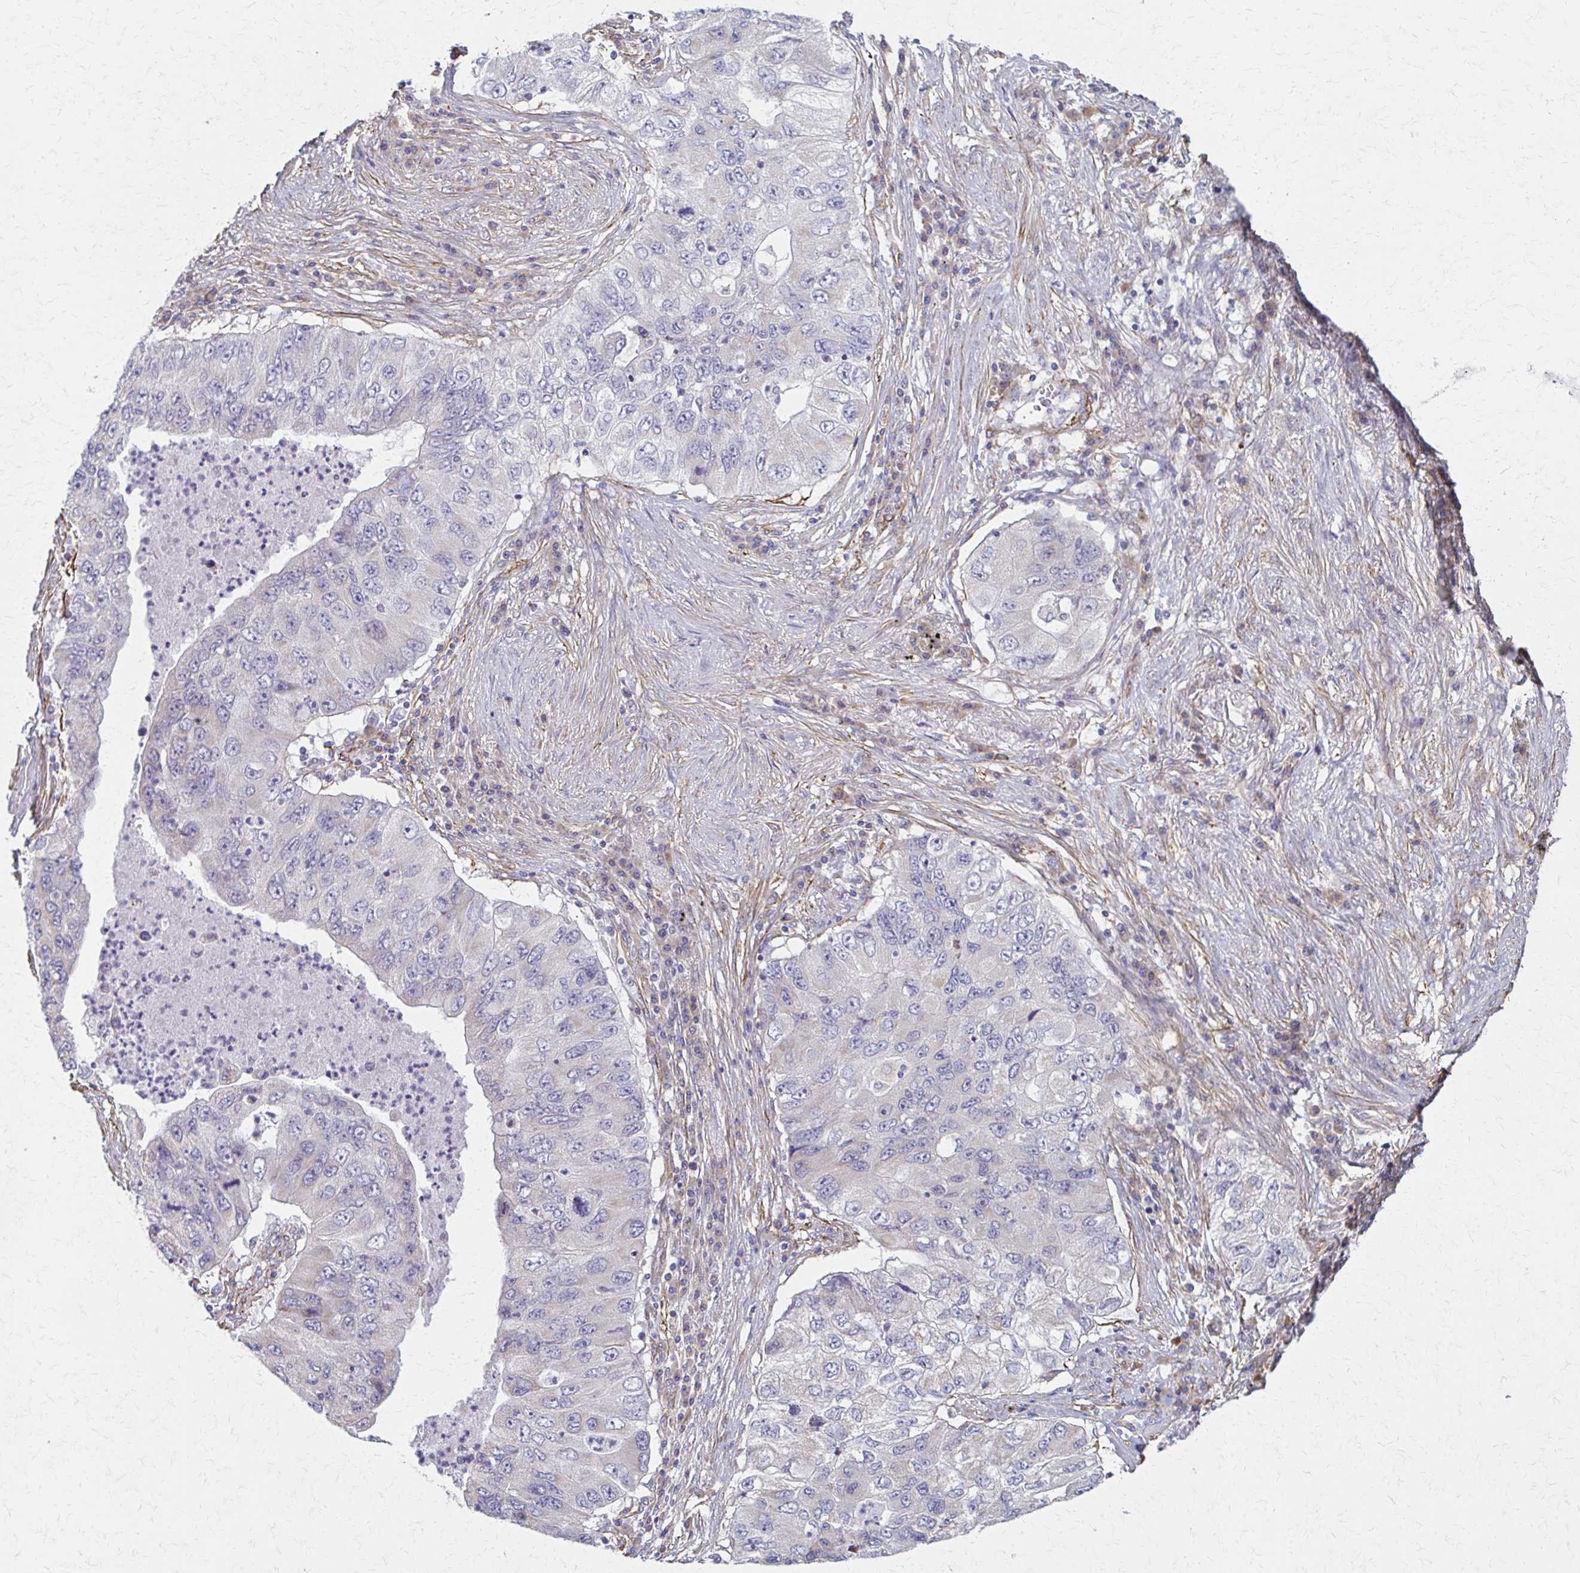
{"staining": {"intensity": "negative", "quantity": "none", "location": "none"}, "tissue": "lung cancer", "cell_type": "Tumor cells", "image_type": "cancer", "snomed": [{"axis": "morphology", "description": "Adenocarcinoma, NOS"}, {"axis": "morphology", "description": "Adenocarcinoma, metastatic, NOS"}, {"axis": "topography", "description": "Lymph node"}, {"axis": "topography", "description": "Lung"}], "caption": "Immunohistochemical staining of human lung cancer displays no significant expression in tumor cells.", "gene": "TIMMDC1", "patient": {"sex": "female", "age": 54}}